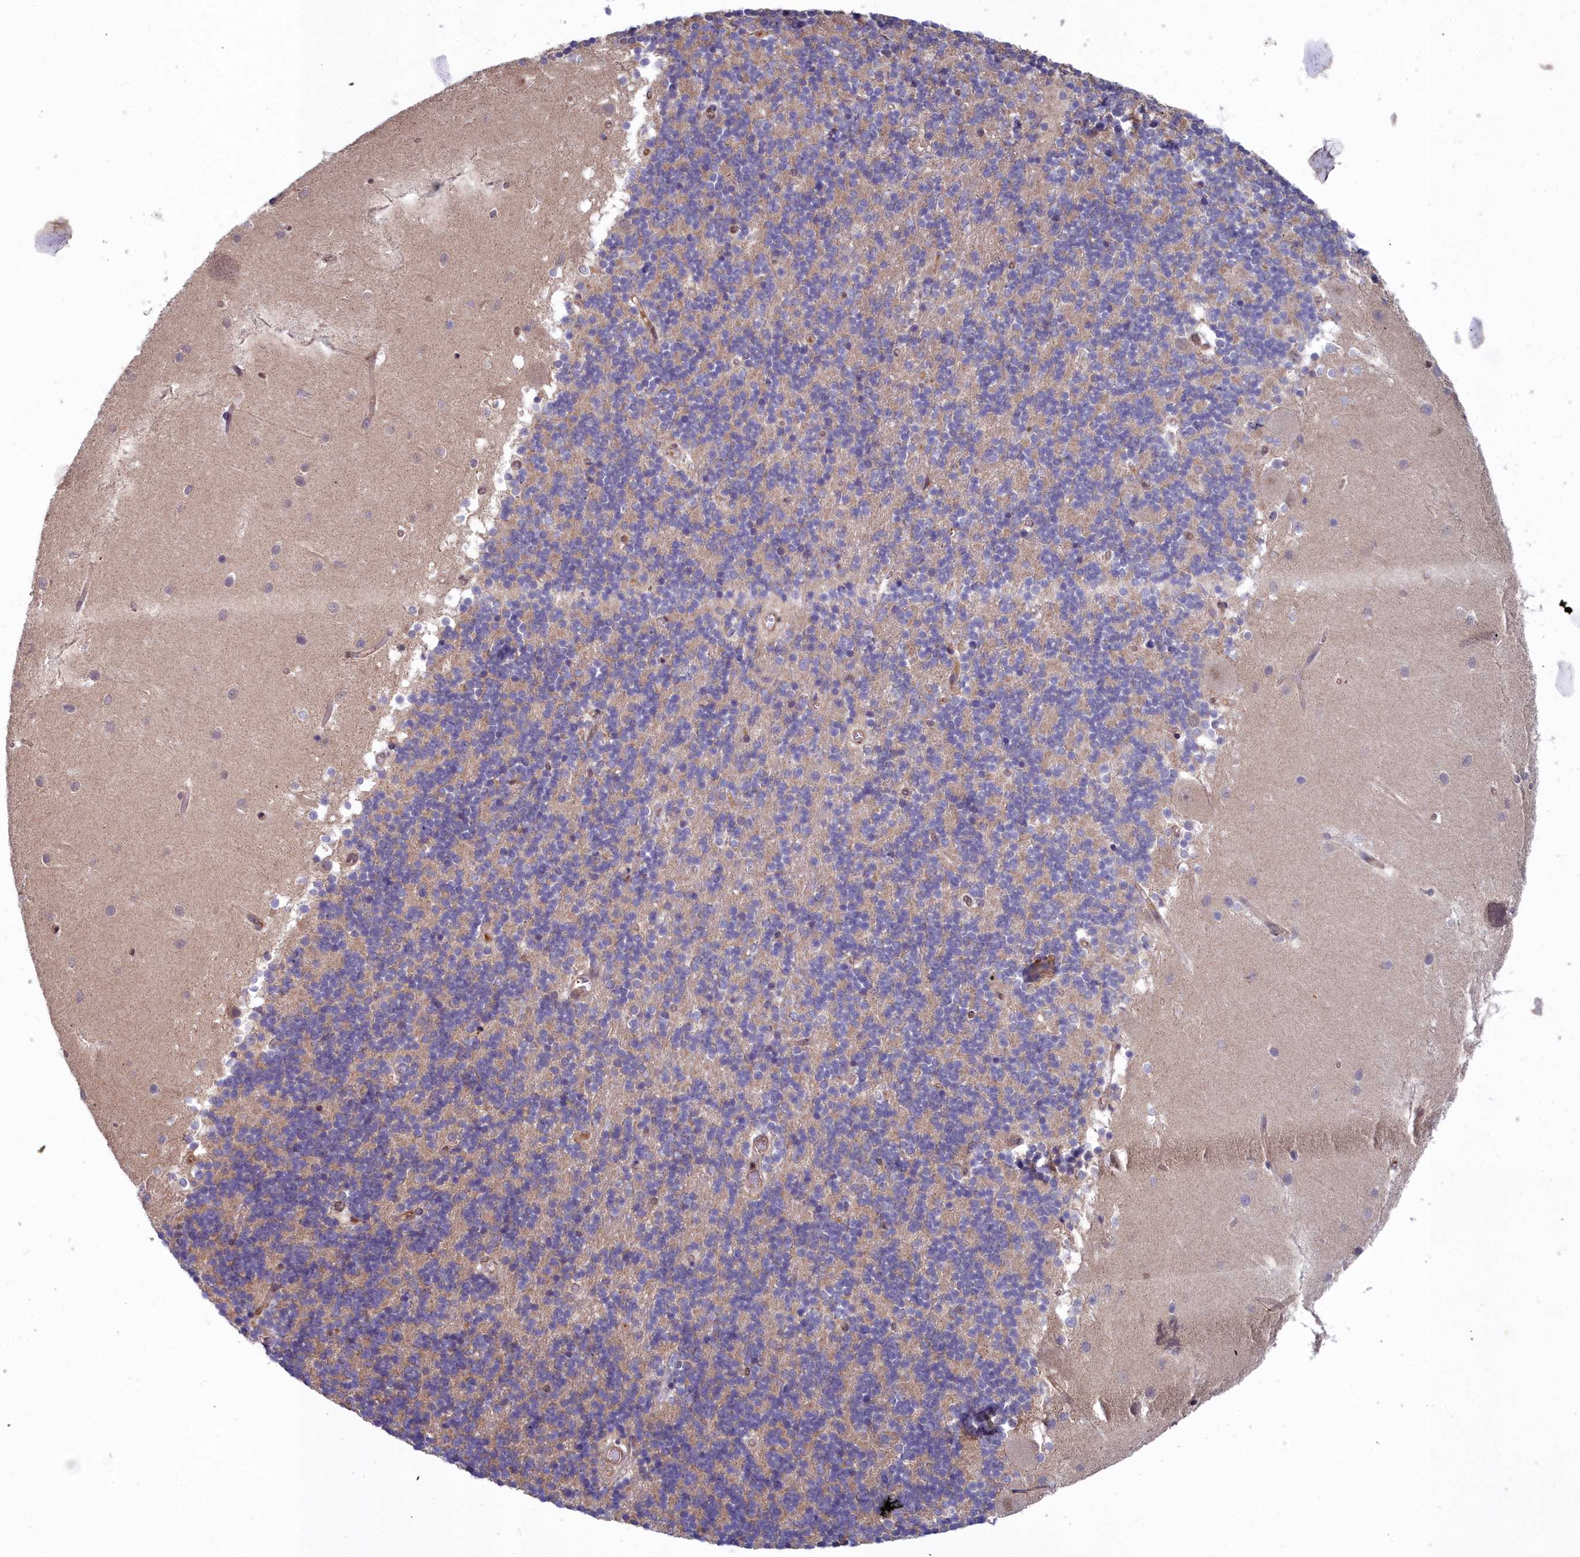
{"staining": {"intensity": "negative", "quantity": "none", "location": "none"}, "tissue": "cerebellum", "cell_type": "Cells in granular layer", "image_type": "normal", "snomed": [{"axis": "morphology", "description": "Normal tissue, NOS"}, {"axis": "topography", "description": "Cerebellum"}], "caption": "This micrograph is of unremarkable cerebellum stained with immunohistochemistry (IHC) to label a protein in brown with the nuclei are counter-stained blue. There is no positivity in cells in granular layer. Nuclei are stained in blue.", "gene": "GFRA2", "patient": {"sex": "male", "age": 54}}